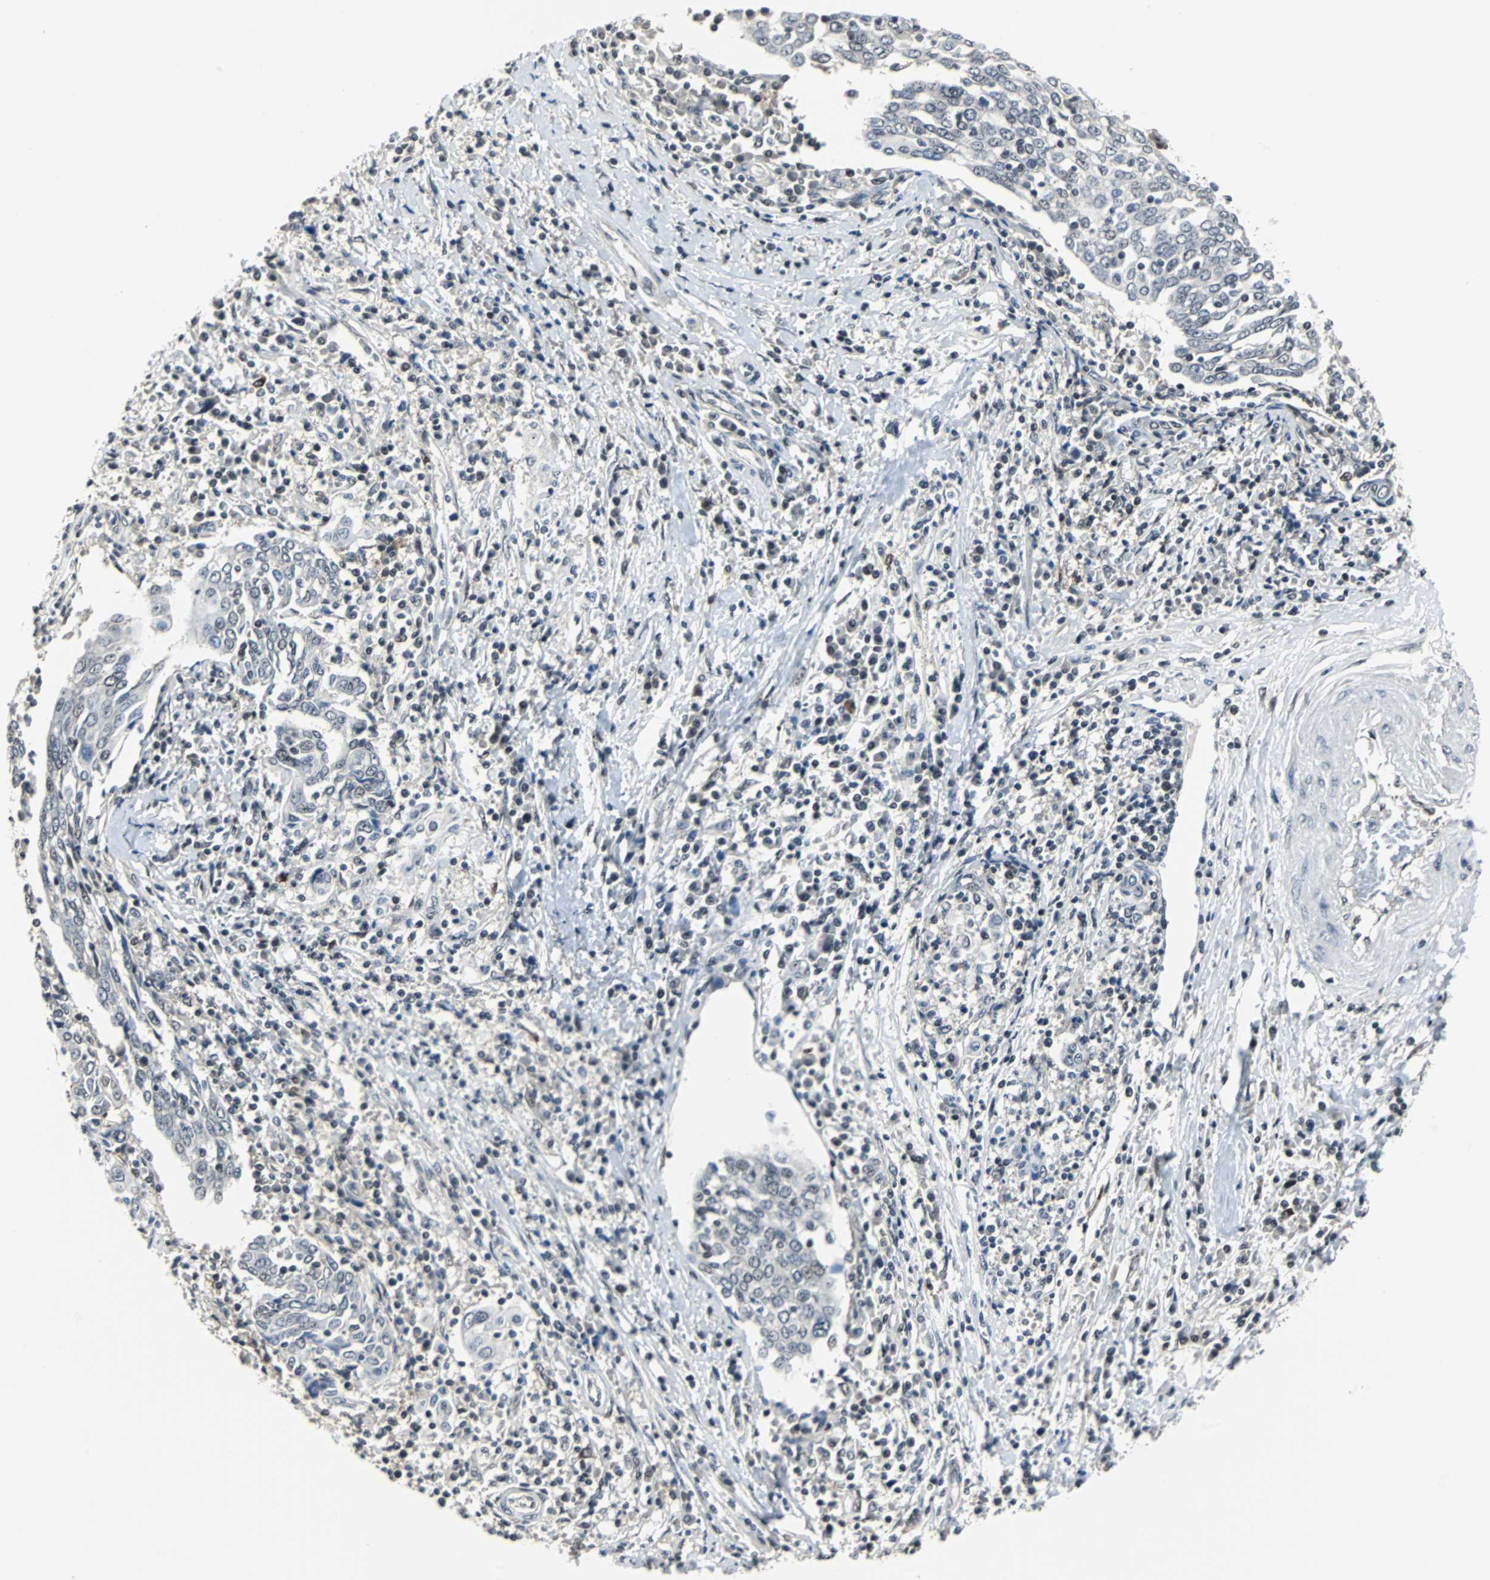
{"staining": {"intensity": "negative", "quantity": "none", "location": "none"}, "tissue": "cervical cancer", "cell_type": "Tumor cells", "image_type": "cancer", "snomed": [{"axis": "morphology", "description": "Squamous cell carcinoma, NOS"}, {"axis": "topography", "description": "Cervix"}], "caption": "Image shows no significant protein positivity in tumor cells of cervical cancer.", "gene": "MKX", "patient": {"sex": "female", "age": 40}}